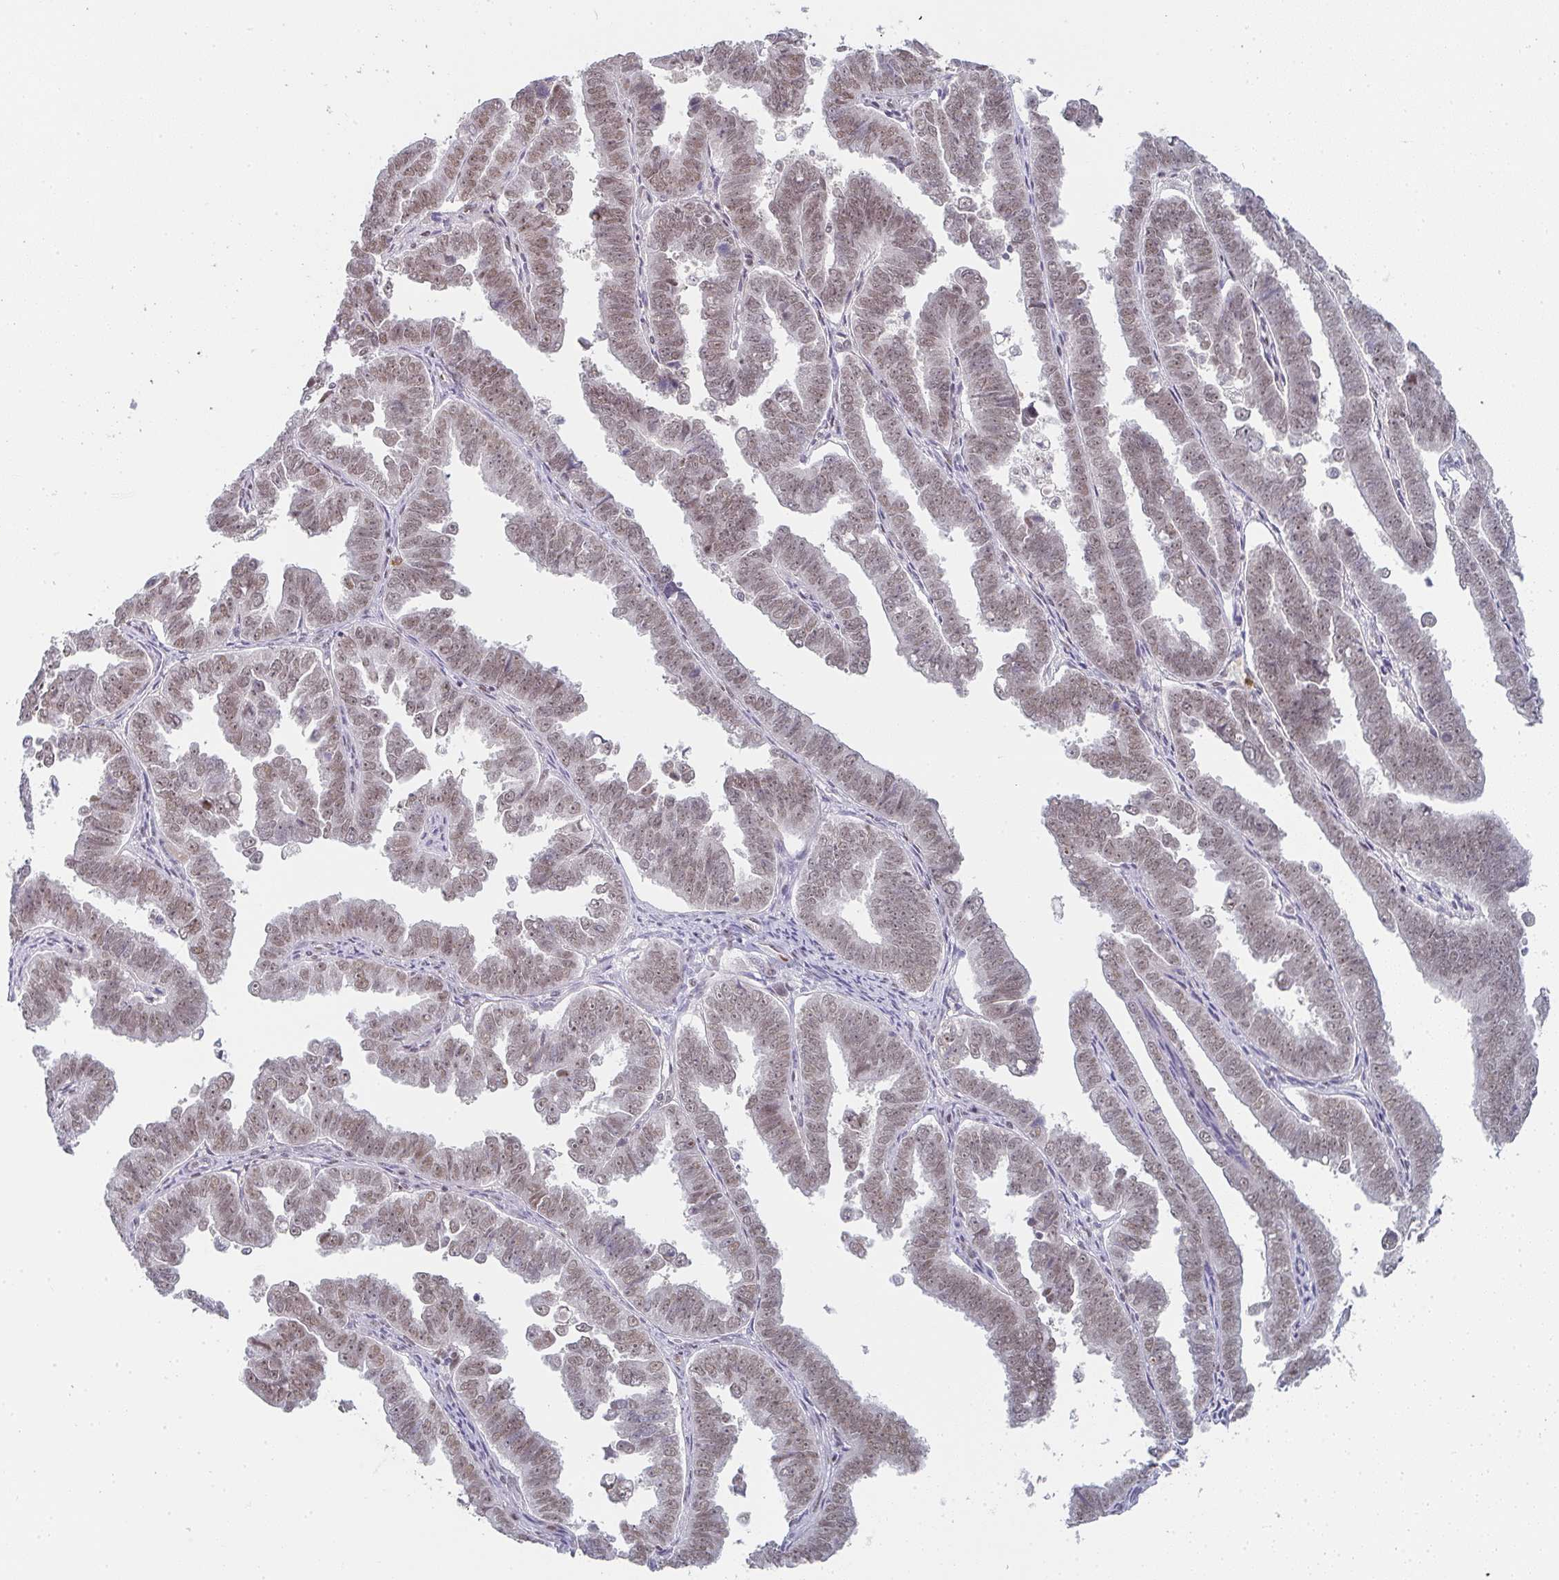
{"staining": {"intensity": "weak", "quantity": ">75%", "location": "nuclear"}, "tissue": "endometrial cancer", "cell_type": "Tumor cells", "image_type": "cancer", "snomed": [{"axis": "morphology", "description": "Adenocarcinoma, NOS"}, {"axis": "topography", "description": "Endometrium"}], "caption": "DAB immunohistochemical staining of human endometrial cancer demonstrates weak nuclear protein staining in approximately >75% of tumor cells. The protein is shown in brown color, while the nuclei are stained blue.", "gene": "LIN54", "patient": {"sex": "female", "age": 75}}